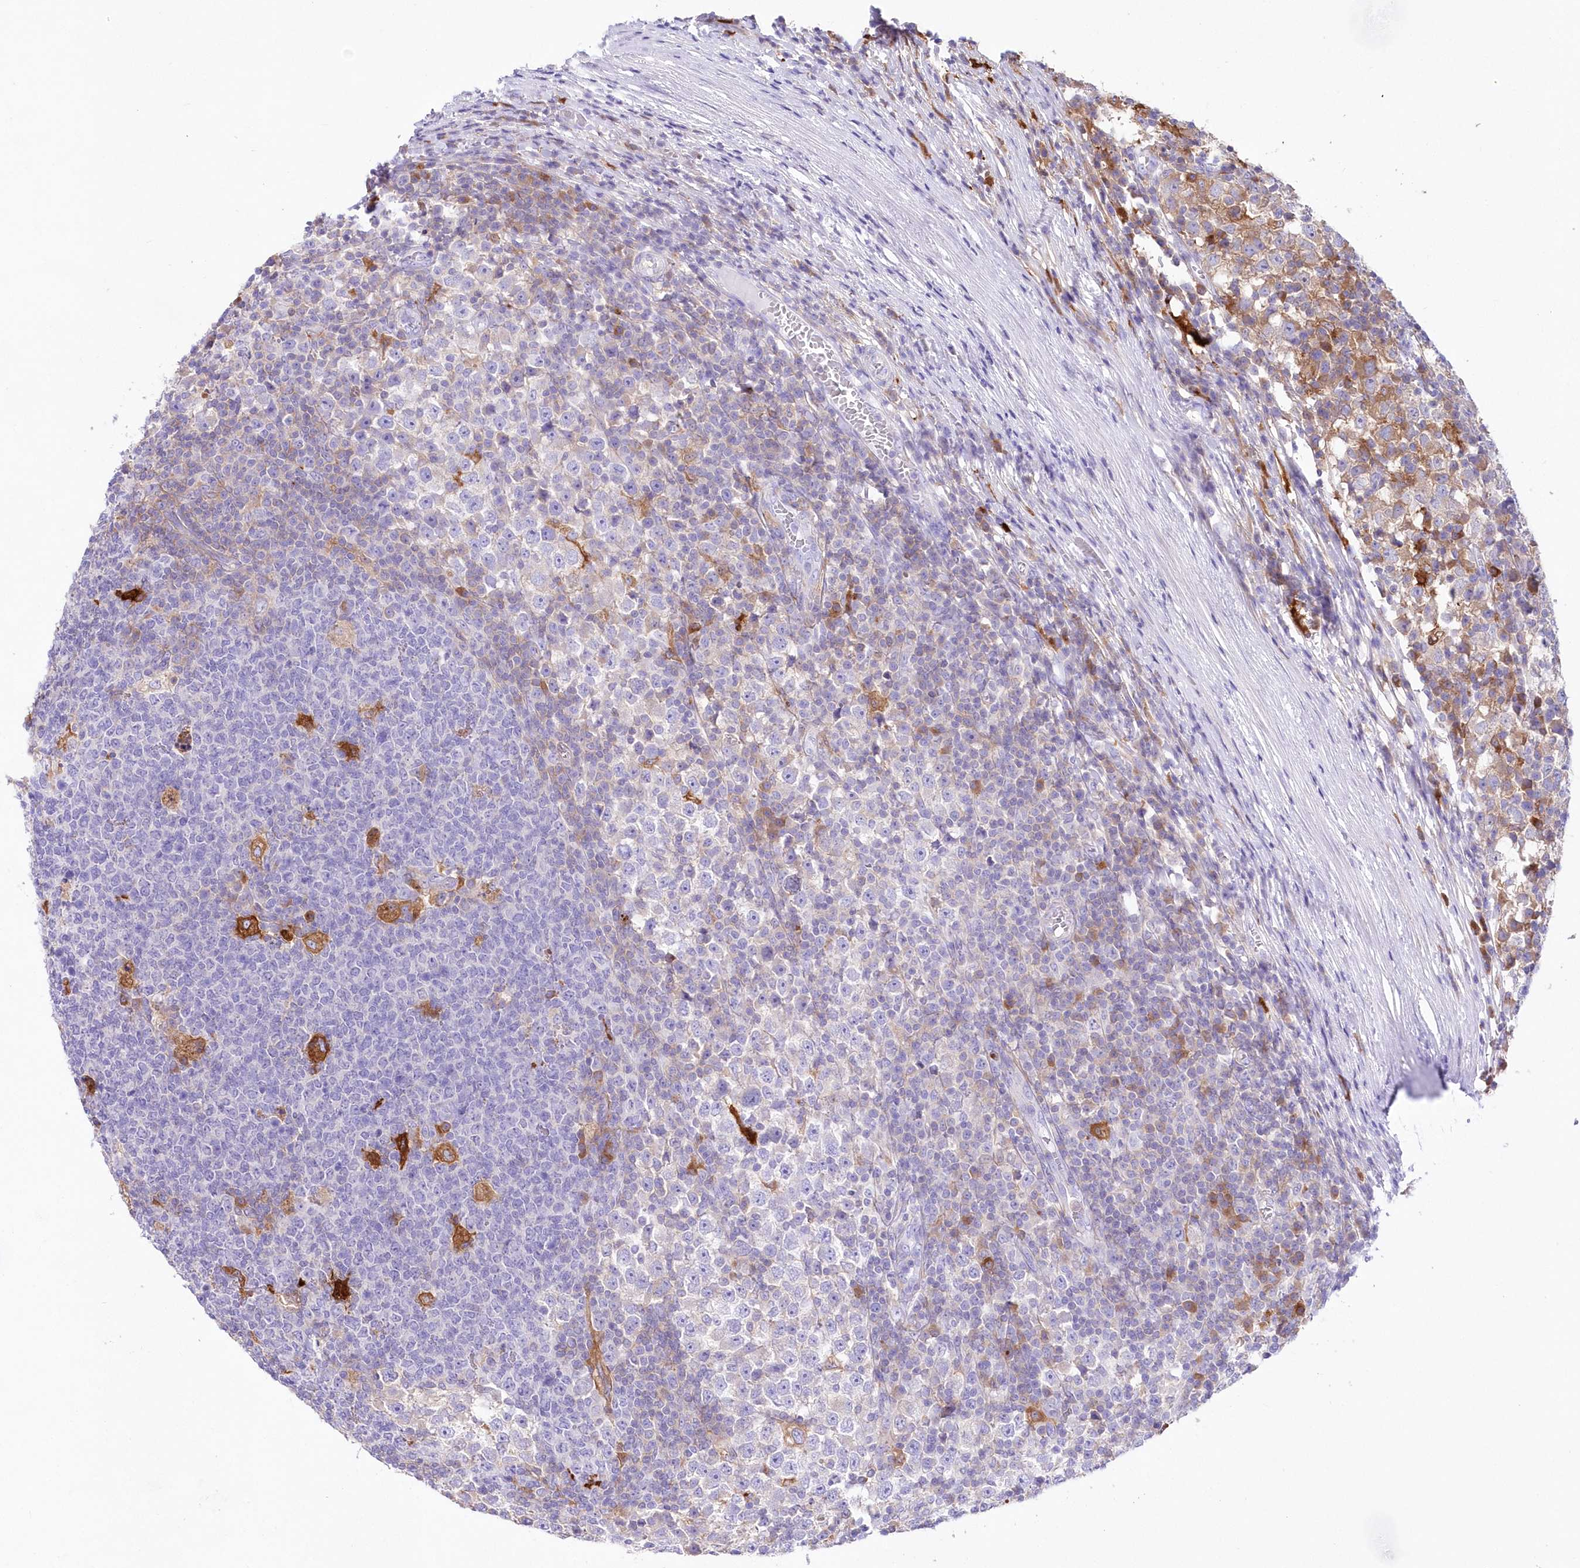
{"staining": {"intensity": "negative", "quantity": "none", "location": "none"}, "tissue": "testis cancer", "cell_type": "Tumor cells", "image_type": "cancer", "snomed": [{"axis": "morphology", "description": "Seminoma, NOS"}, {"axis": "topography", "description": "Testis"}], "caption": "This is an IHC photomicrograph of testis cancer (seminoma). There is no expression in tumor cells.", "gene": "DNAJC19", "patient": {"sex": "male", "age": 65}}